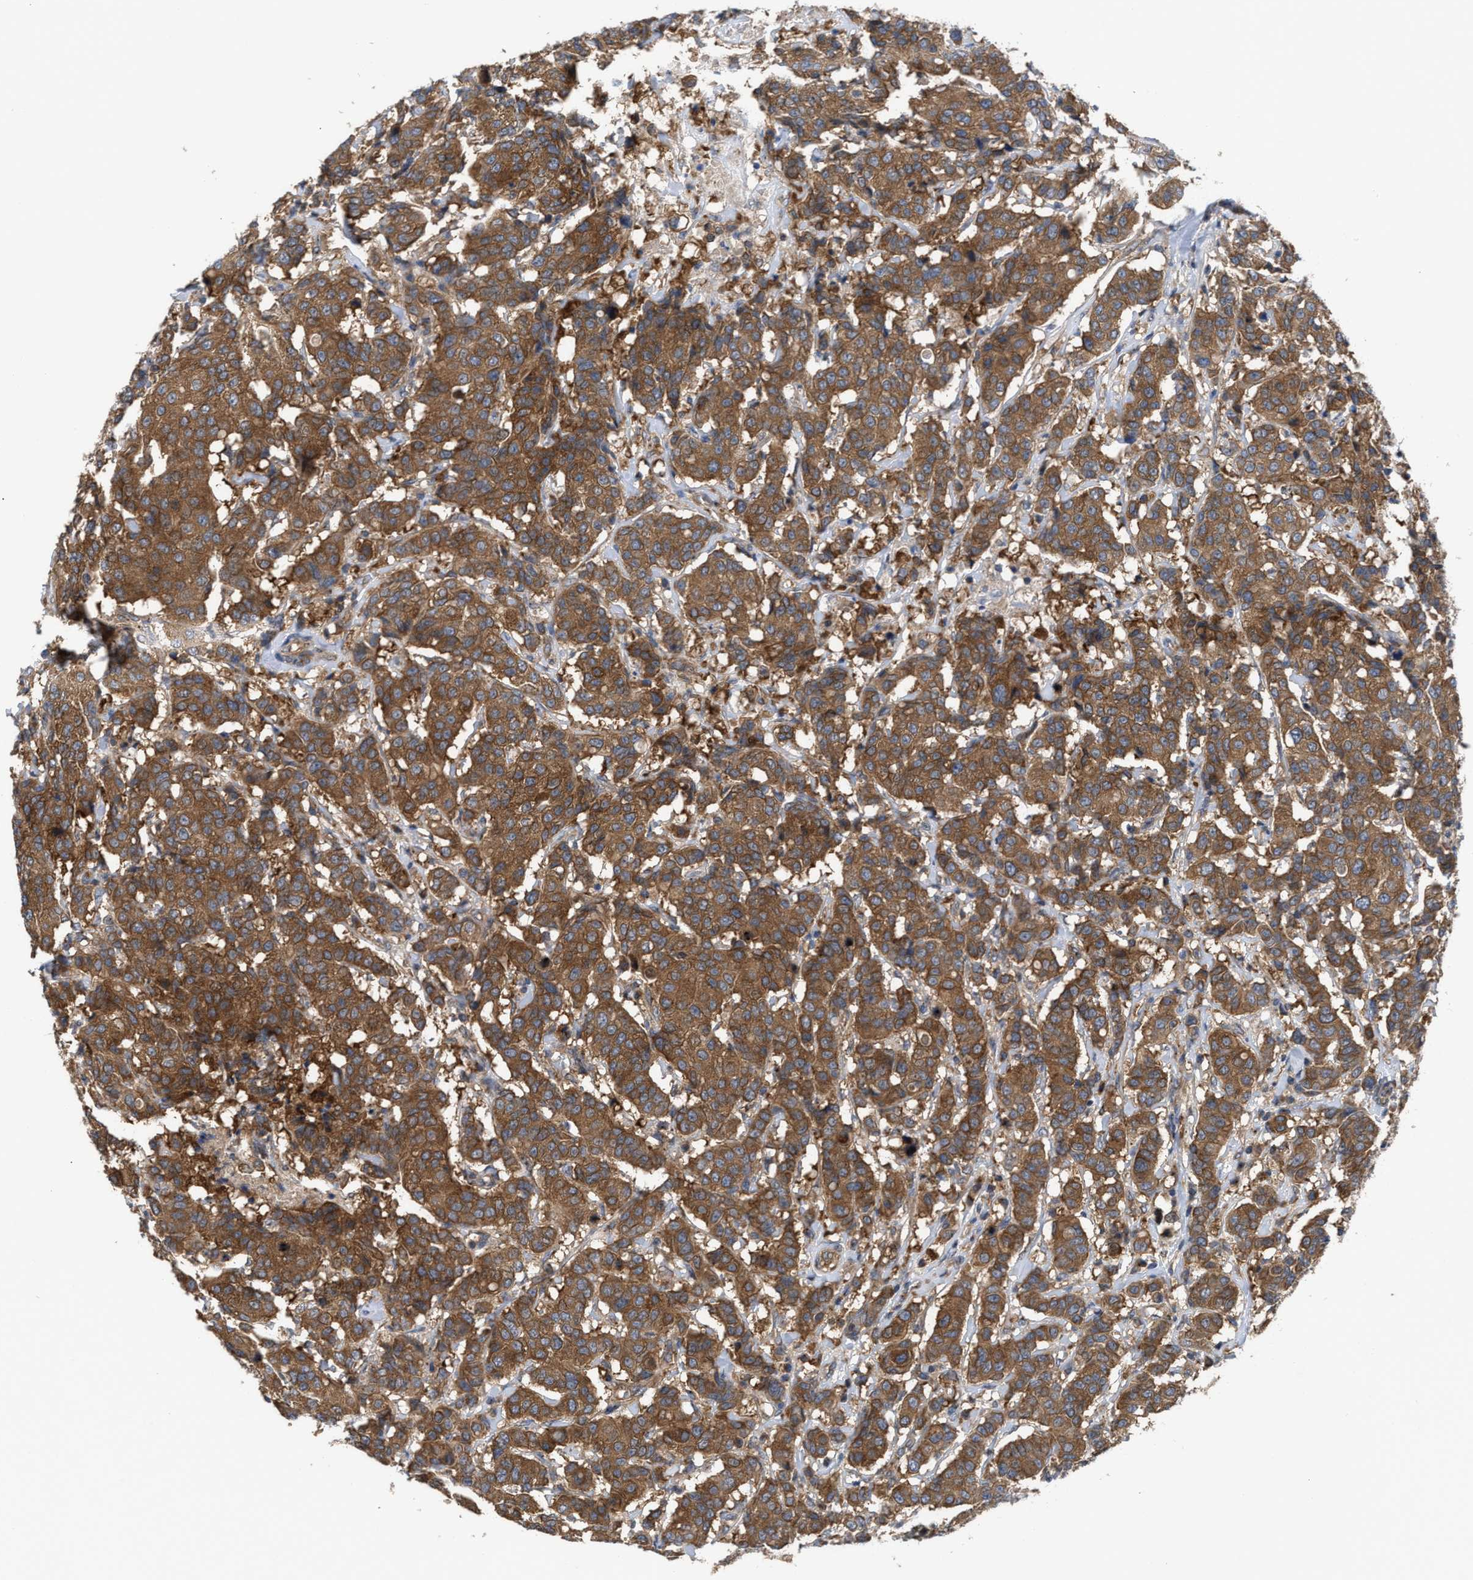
{"staining": {"intensity": "strong", "quantity": ">75%", "location": "cytoplasmic/membranous"}, "tissue": "breast cancer", "cell_type": "Tumor cells", "image_type": "cancer", "snomed": [{"axis": "morphology", "description": "Duct carcinoma"}, {"axis": "topography", "description": "Breast"}], "caption": "A micrograph of human intraductal carcinoma (breast) stained for a protein exhibits strong cytoplasmic/membranous brown staining in tumor cells. The staining was performed using DAB (3,3'-diaminobenzidine), with brown indicating positive protein expression. Nuclei are stained blue with hematoxylin.", "gene": "LAPTM4B", "patient": {"sex": "female", "age": 27}}